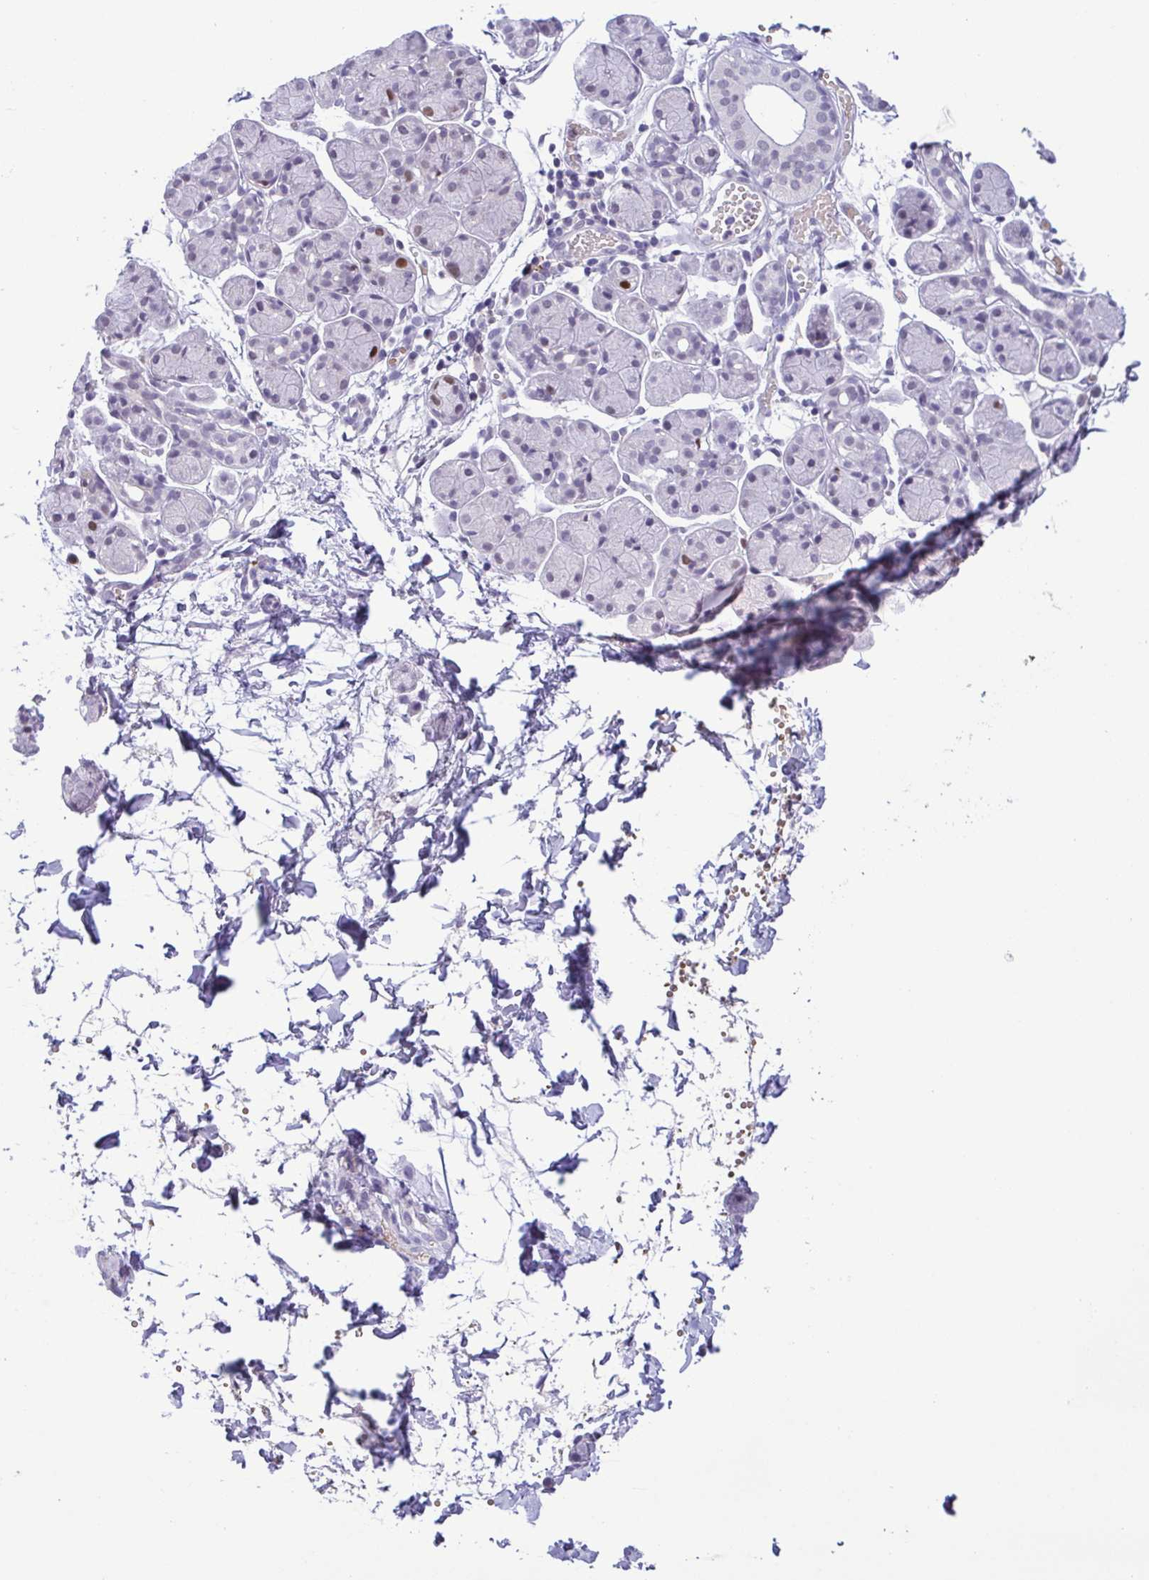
{"staining": {"intensity": "negative", "quantity": "none", "location": "none"}, "tissue": "salivary gland", "cell_type": "Glandular cells", "image_type": "normal", "snomed": [{"axis": "morphology", "description": "Normal tissue, NOS"}, {"axis": "morphology", "description": "Inflammation, NOS"}, {"axis": "topography", "description": "Lymph node"}, {"axis": "topography", "description": "Salivary gland"}], "caption": "This micrograph is of normal salivary gland stained with immunohistochemistry (IHC) to label a protein in brown with the nuclei are counter-stained blue. There is no staining in glandular cells. (Stains: DAB immunohistochemistry (IHC) with hematoxylin counter stain, Microscopy: brightfield microscopy at high magnification).", "gene": "TIPIN", "patient": {"sex": "male", "age": 3}}